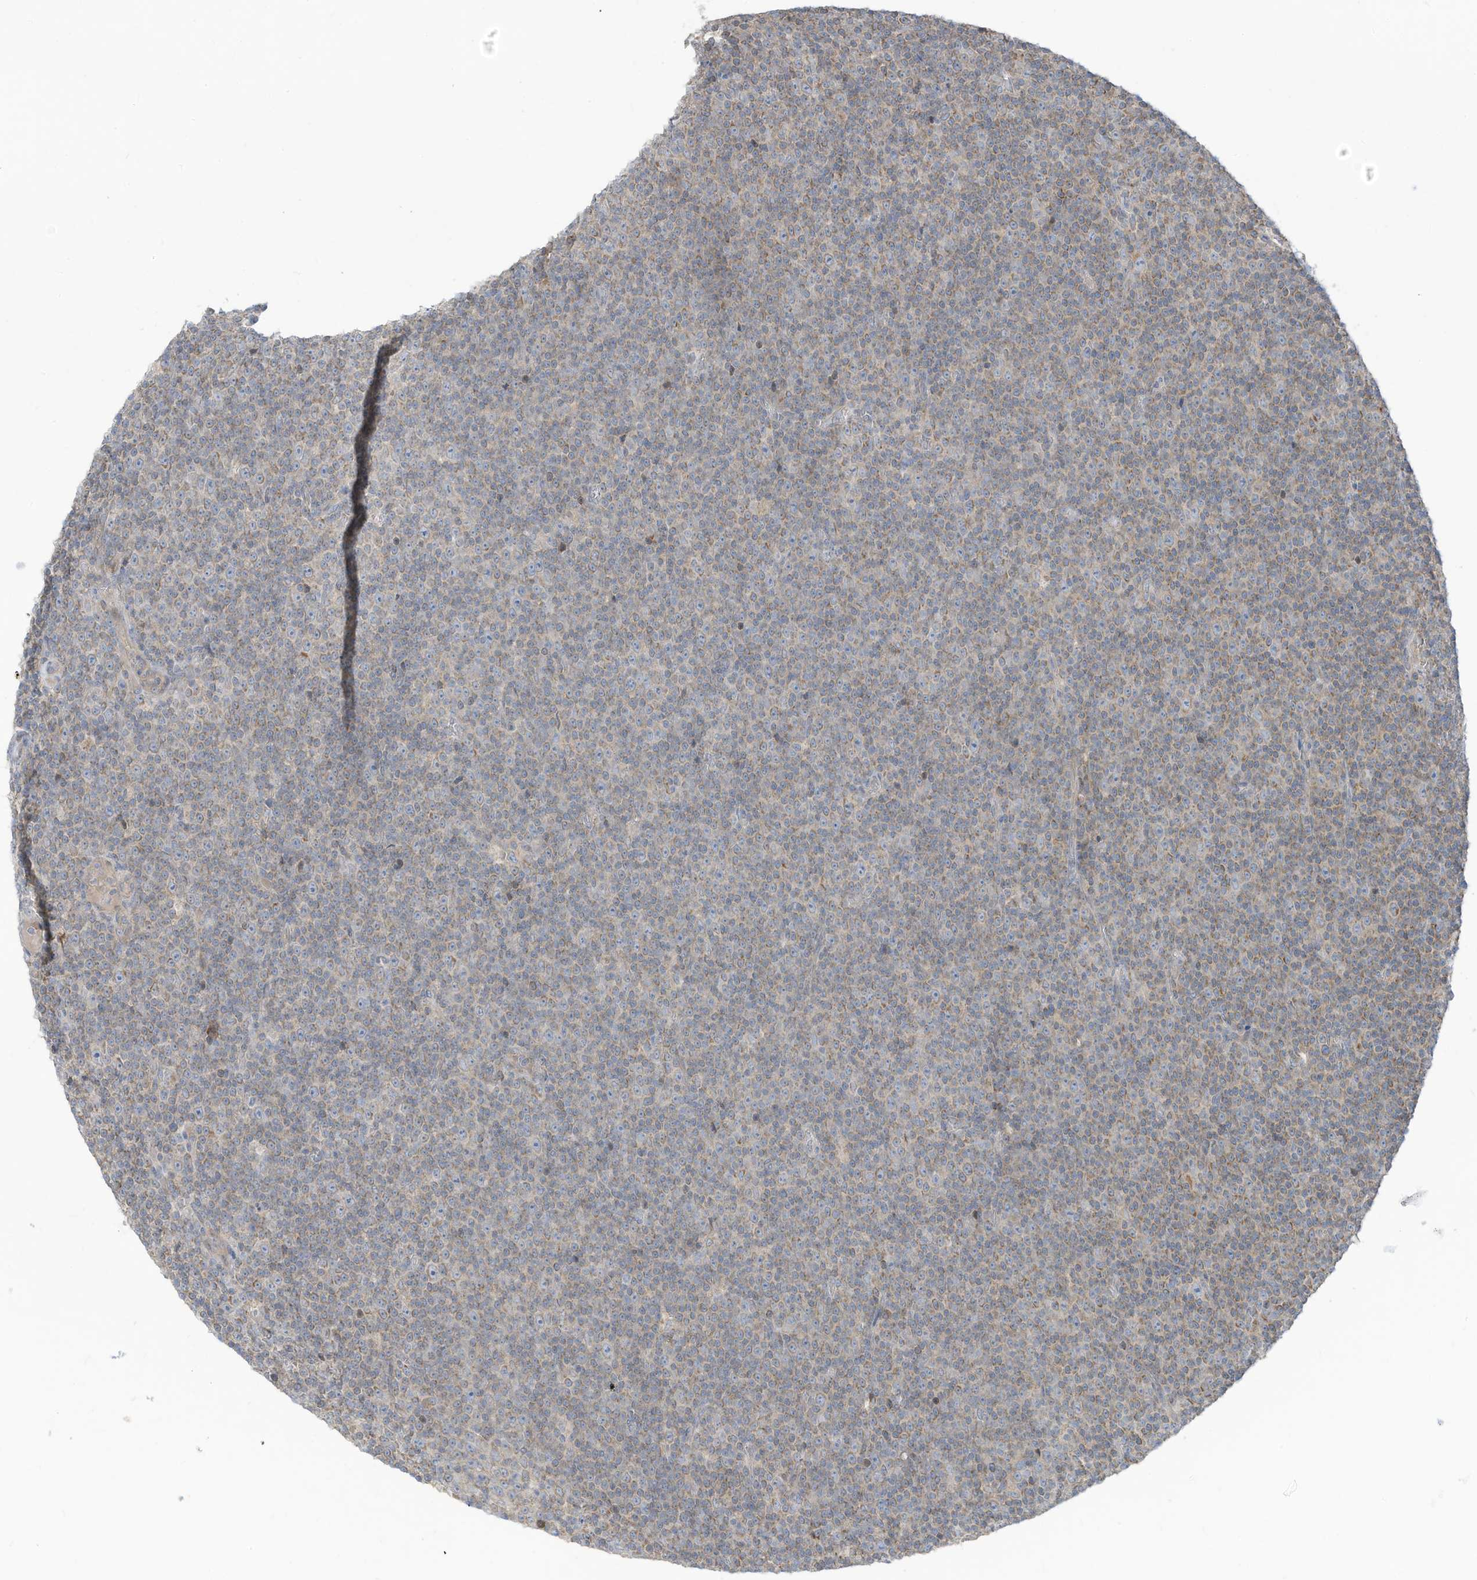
{"staining": {"intensity": "weak", "quantity": "25%-75%", "location": "cytoplasmic/membranous"}, "tissue": "lymphoma", "cell_type": "Tumor cells", "image_type": "cancer", "snomed": [{"axis": "morphology", "description": "Malignant lymphoma, non-Hodgkin's type, Low grade"}, {"axis": "topography", "description": "Lymph node"}], "caption": "The histopathology image shows staining of lymphoma, revealing weak cytoplasmic/membranous protein positivity (brown color) within tumor cells.", "gene": "LRRN2", "patient": {"sex": "female", "age": 67}}